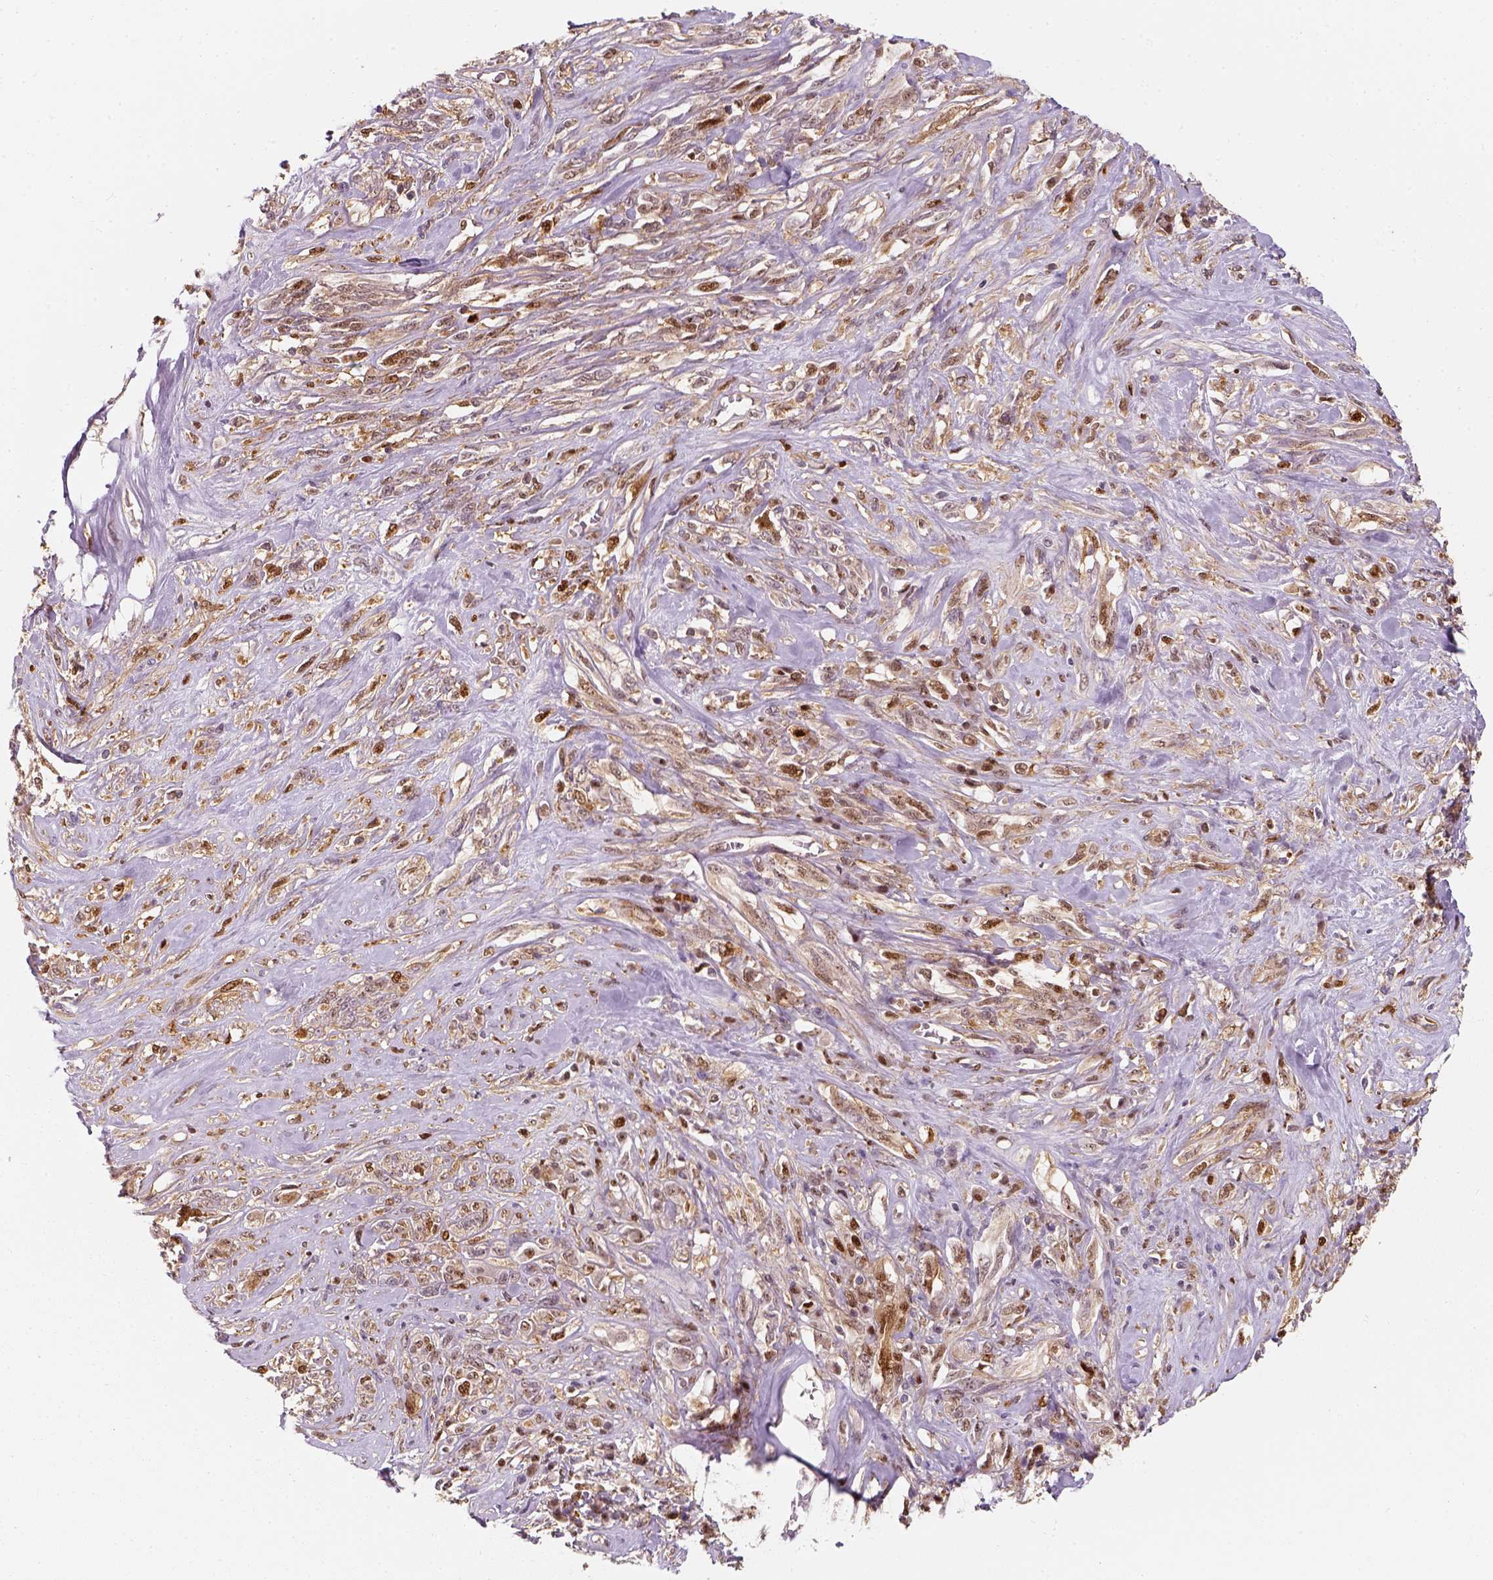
{"staining": {"intensity": "moderate", "quantity": ">75%", "location": "nuclear"}, "tissue": "melanoma", "cell_type": "Tumor cells", "image_type": "cancer", "snomed": [{"axis": "morphology", "description": "Malignant melanoma, NOS"}, {"axis": "topography", "description": "Skin"}], "caption": "Immunohistochemical staining of human melanoma reveals moderate nuclear protein expression in about >75% of tumor cells. Ihc stains the protein in brown and the nuclei are stained blue.", "gene": "SQSTM1", "patient": {"sex": "female", "age": 91}}